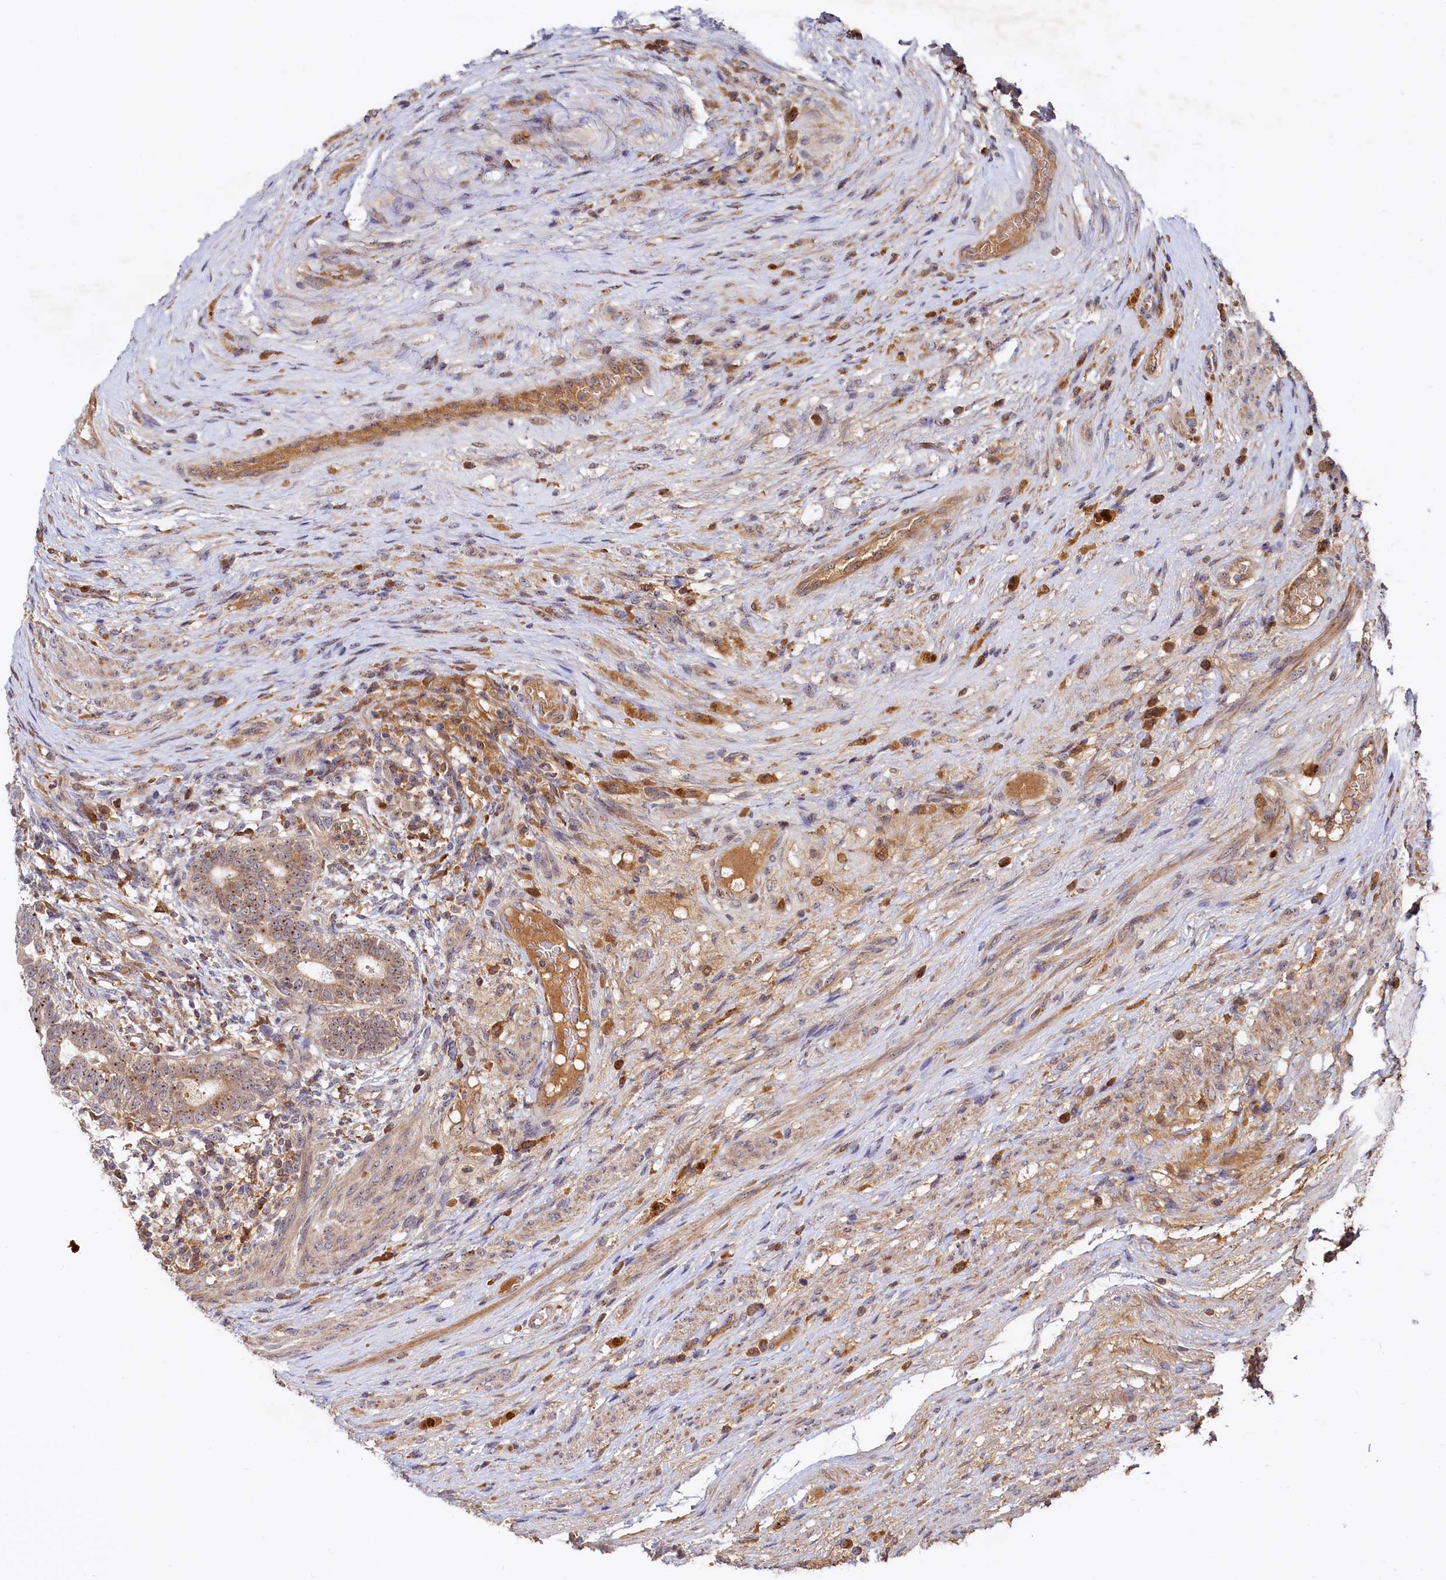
{"staining": {"intensity": "strong", "quantity": "25%-75%", "location": "cytoplasmic/membranous,nuclear"}, "tissue": "testis cancer", "cell_type": "Tumor cells", "image_type": "cancer", "snomed": [{"axis": "morphology", "description": "Carcinoma, Embryonal, NOS"}, {"axis": "topography", "description": "Testis"}], "caption": "Immunohistochemistry (DAB (3,3'-diaminobenzidine)) staining of human embryonal carcinoma (testis) displays strong cytoplasmic/membranous and nuclear protein positivity in approximately 25%-75% of tumor cells.", "gene": "RGS7BP", "patient": {"sex": "male", "age": 26}}